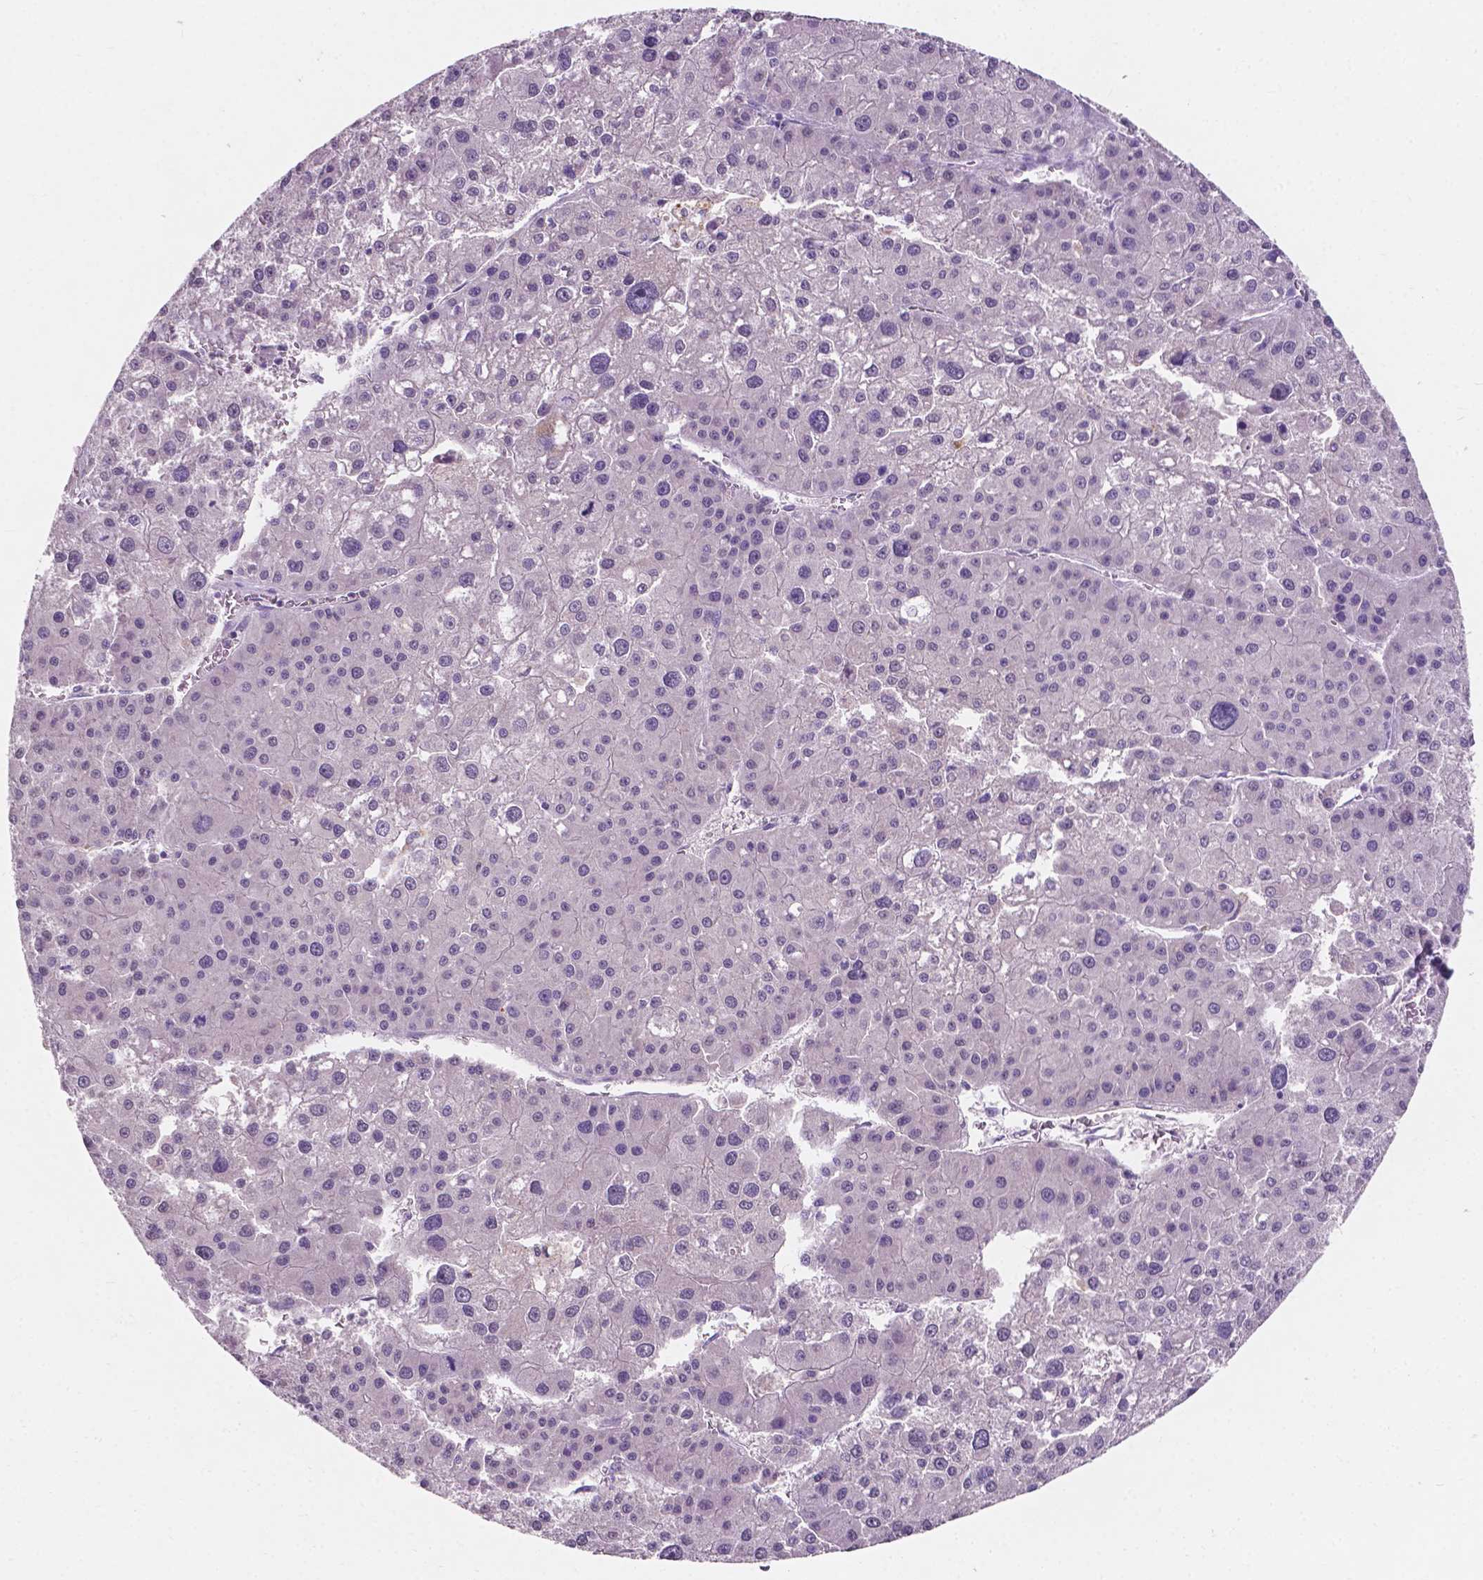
{"staining": {"intensity": "negative", "quantity": "none", "location": "none"}, "tissue": "liver cancer", "cell_type": "Tumor cells", "image_type": "cancer", "snomed": [{"axis": "morphology", "description": "Carcinoma, Hepatocellular, NOS"}, {"axis": "topography", "description": "Liver"}], "caption": "An image of human liver hepatocellular carcinoma is negative for staining in tumor cells.", "gene": "IREB2", "patient": {"sex": "male", "age": 73}}